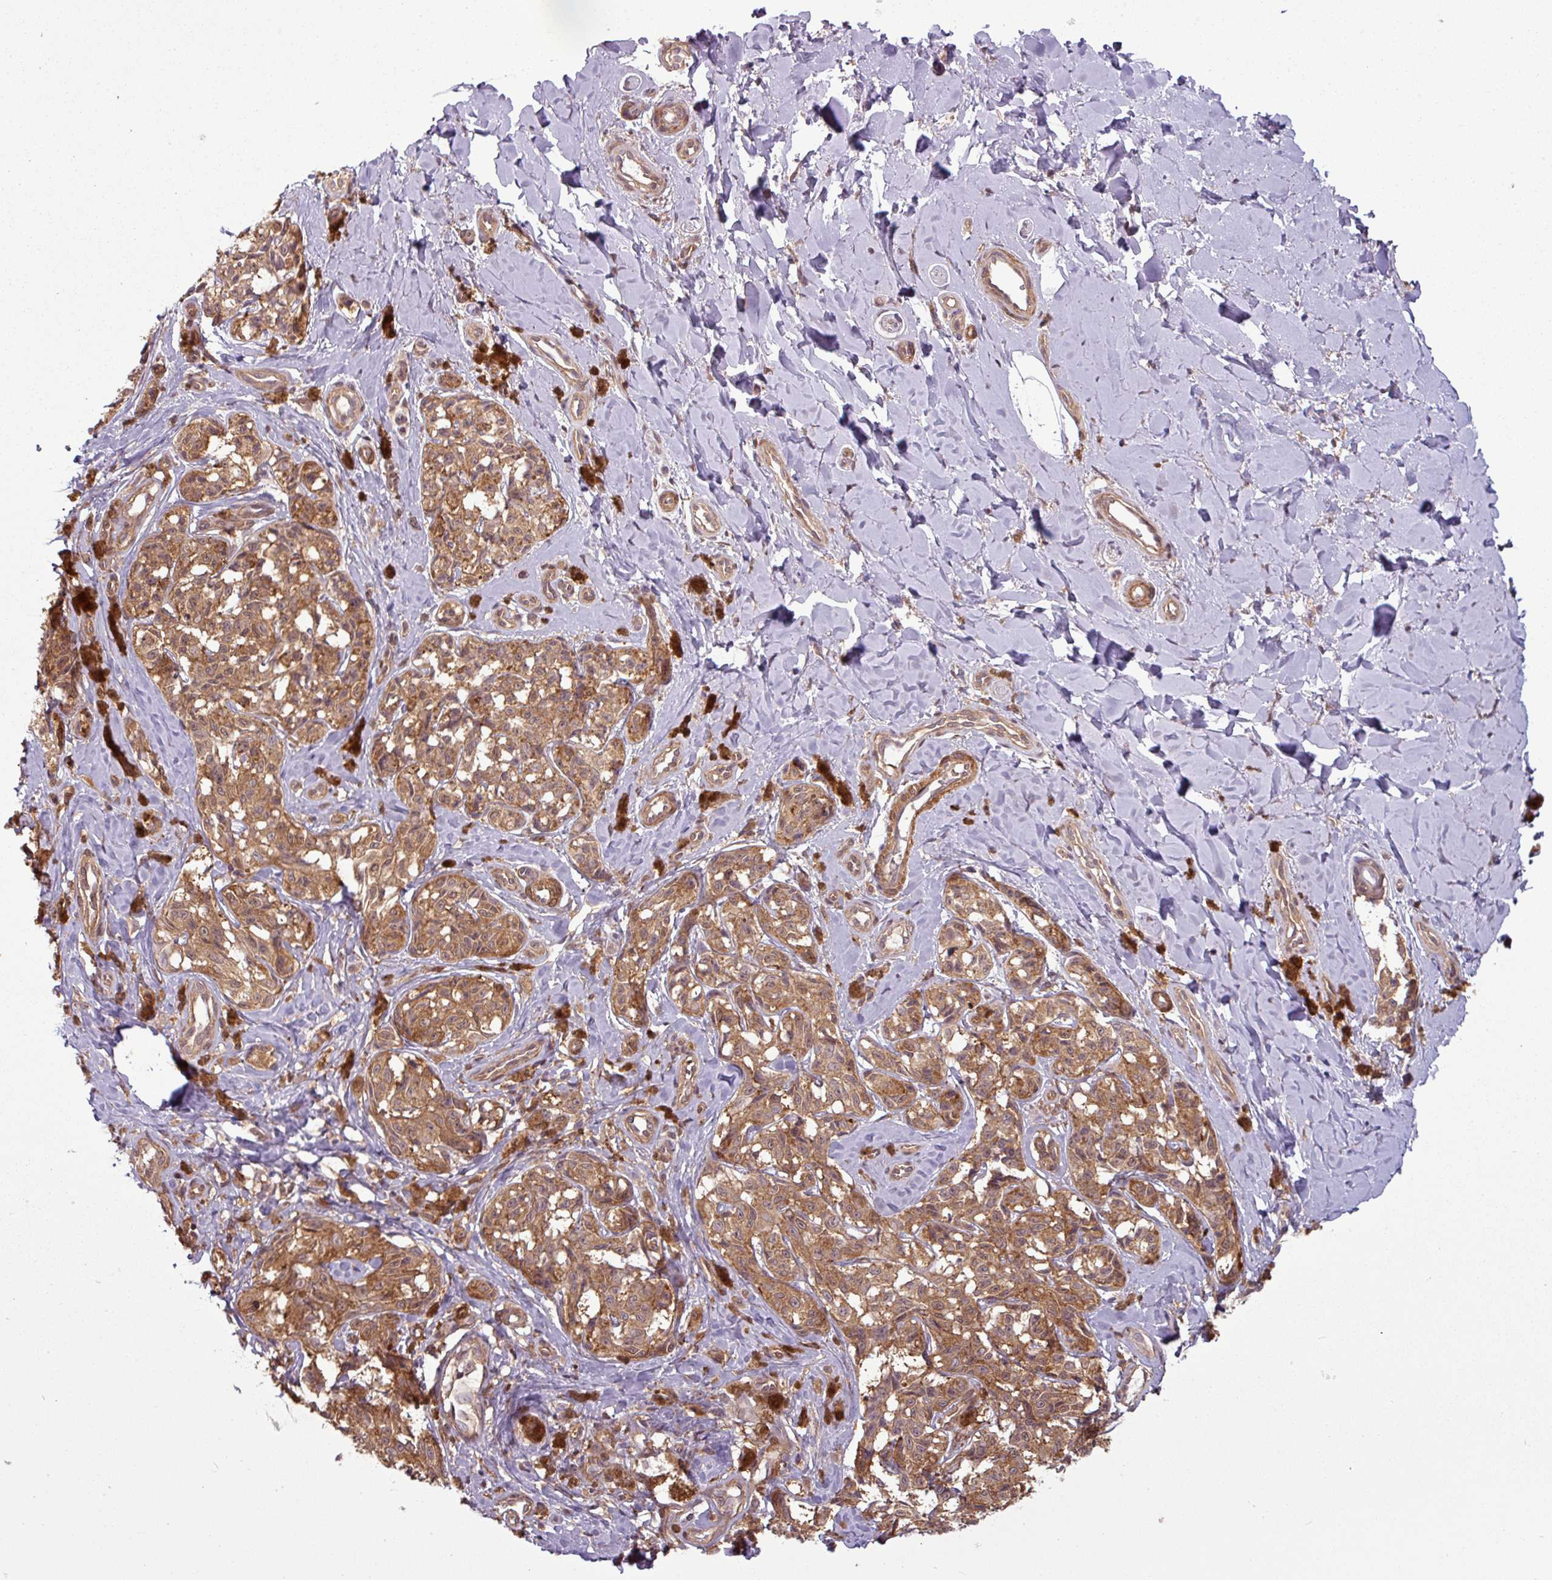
{"staining": {"intensity": "moderate", "quantity": ">75%", "location": "cytoplasmic/membranous"}, "tissue": "melanoma", "cell_type": "Tumor cells", "image_type": "cancer", "snomed": [{"axis": "morphology", "description": "Malignant melanoma, NOS"}, {"axis": "topography", "description": "Skin"}], "caption": "This micrograph demonstrates immunohistochemistry (IHC) staining of human melanoma, with medium moderate cytoplasmic/membranous expression in approximately >75% of tumor cells.", "gene": "SH3BGRL", "patient": {"sex": "female", "age": 65}}